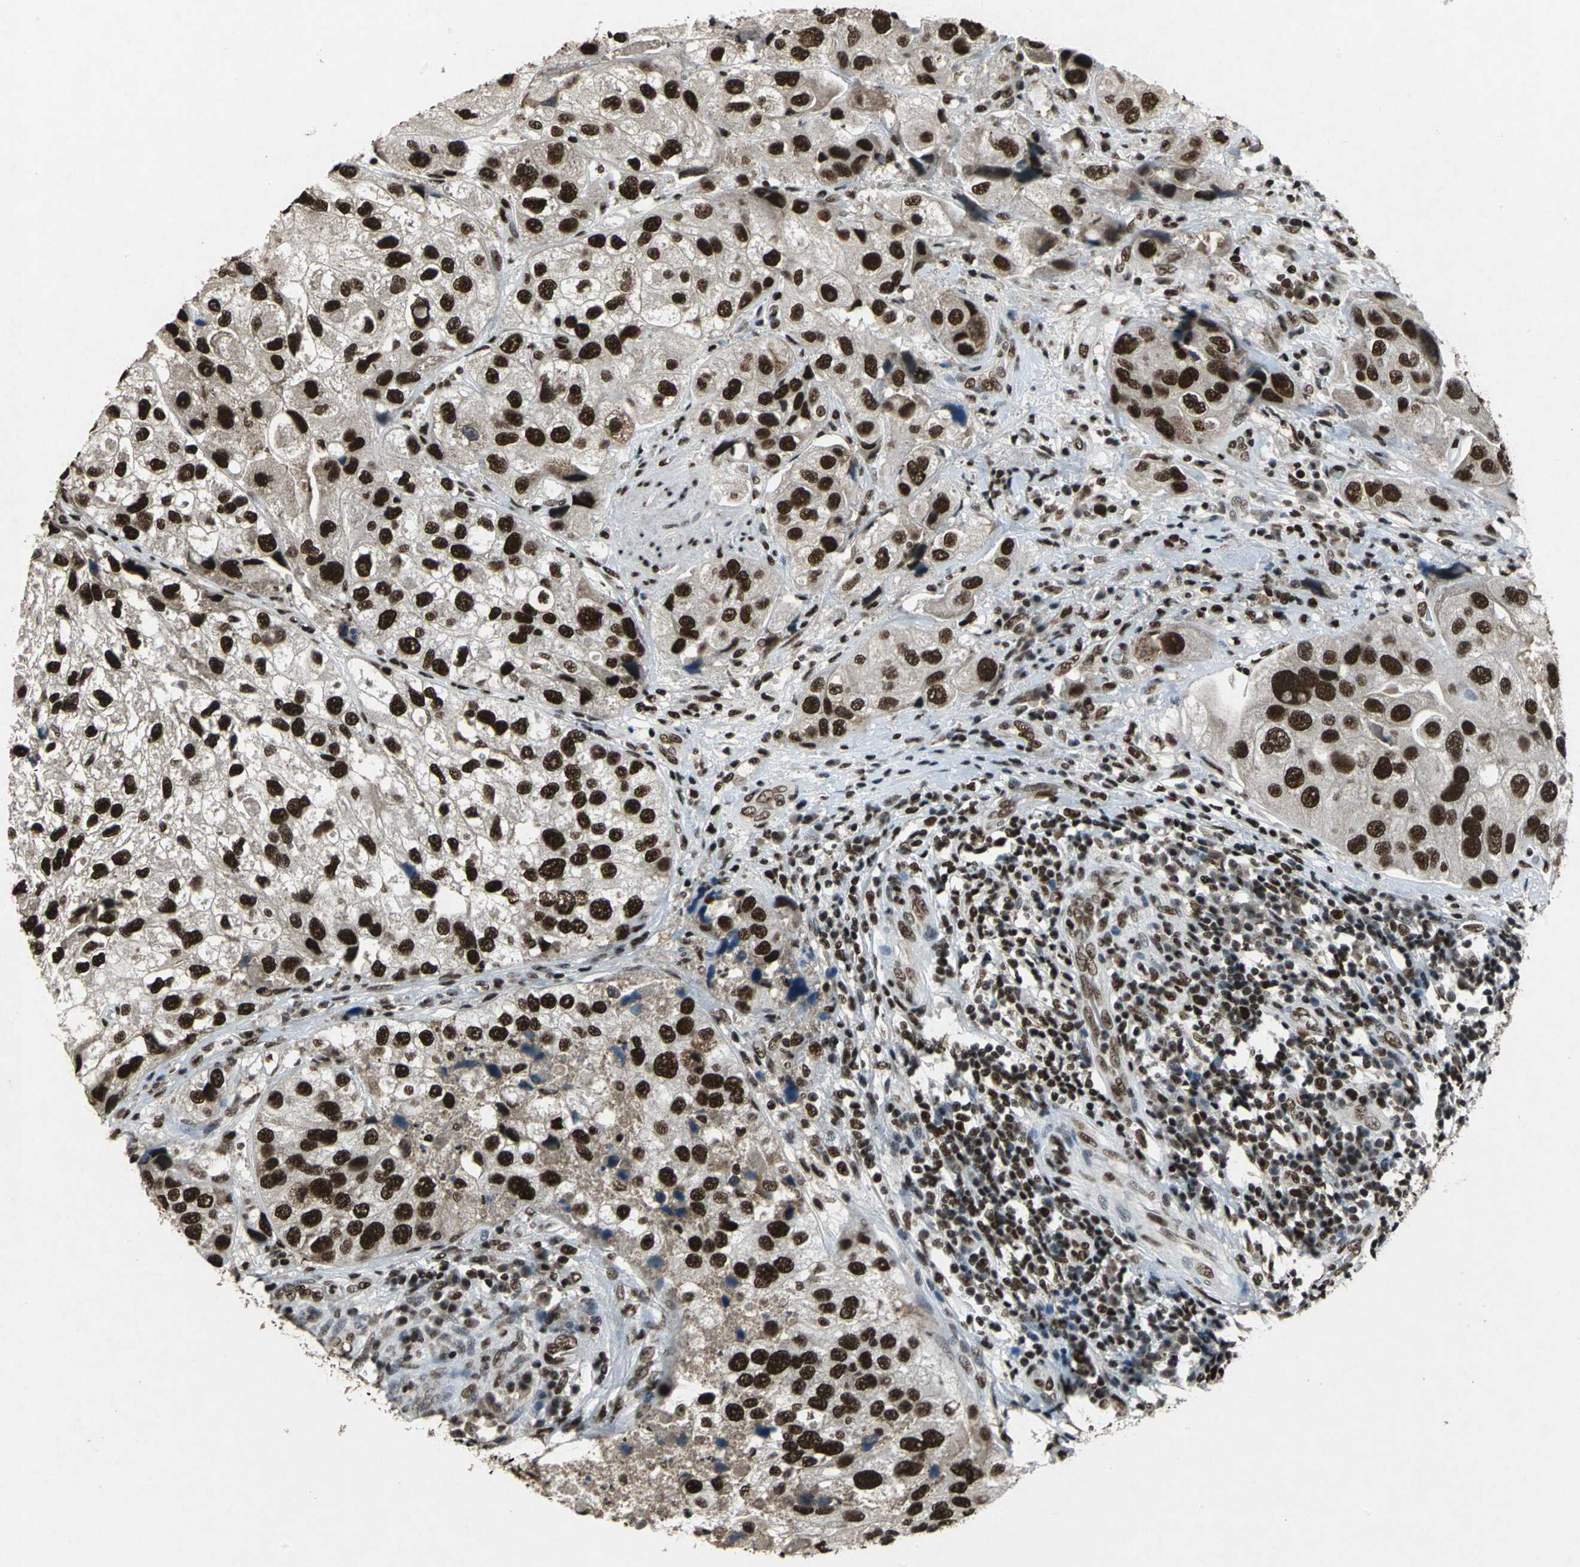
{"staining": {"intensity": "strong", "quantity": ">75%", "location": "nuclear"}, "tissue": "urothelial cancer", "cell_type": "Tumor cells", "image_type": "cancer", "snomed": [{"axis": "morphology", "description": "Urothelial carcinoma, High grade"}, {"axis": "topography", "description": "Urinary bladder"}], "caption": "Brown immunohistochemical staining in human urothelial carcinoma (high-grade) displays strong nuclear positivity in about >75% of tumor cells.", "gene": "MTA2", "patient": {"sex": "female", "age": 64}}